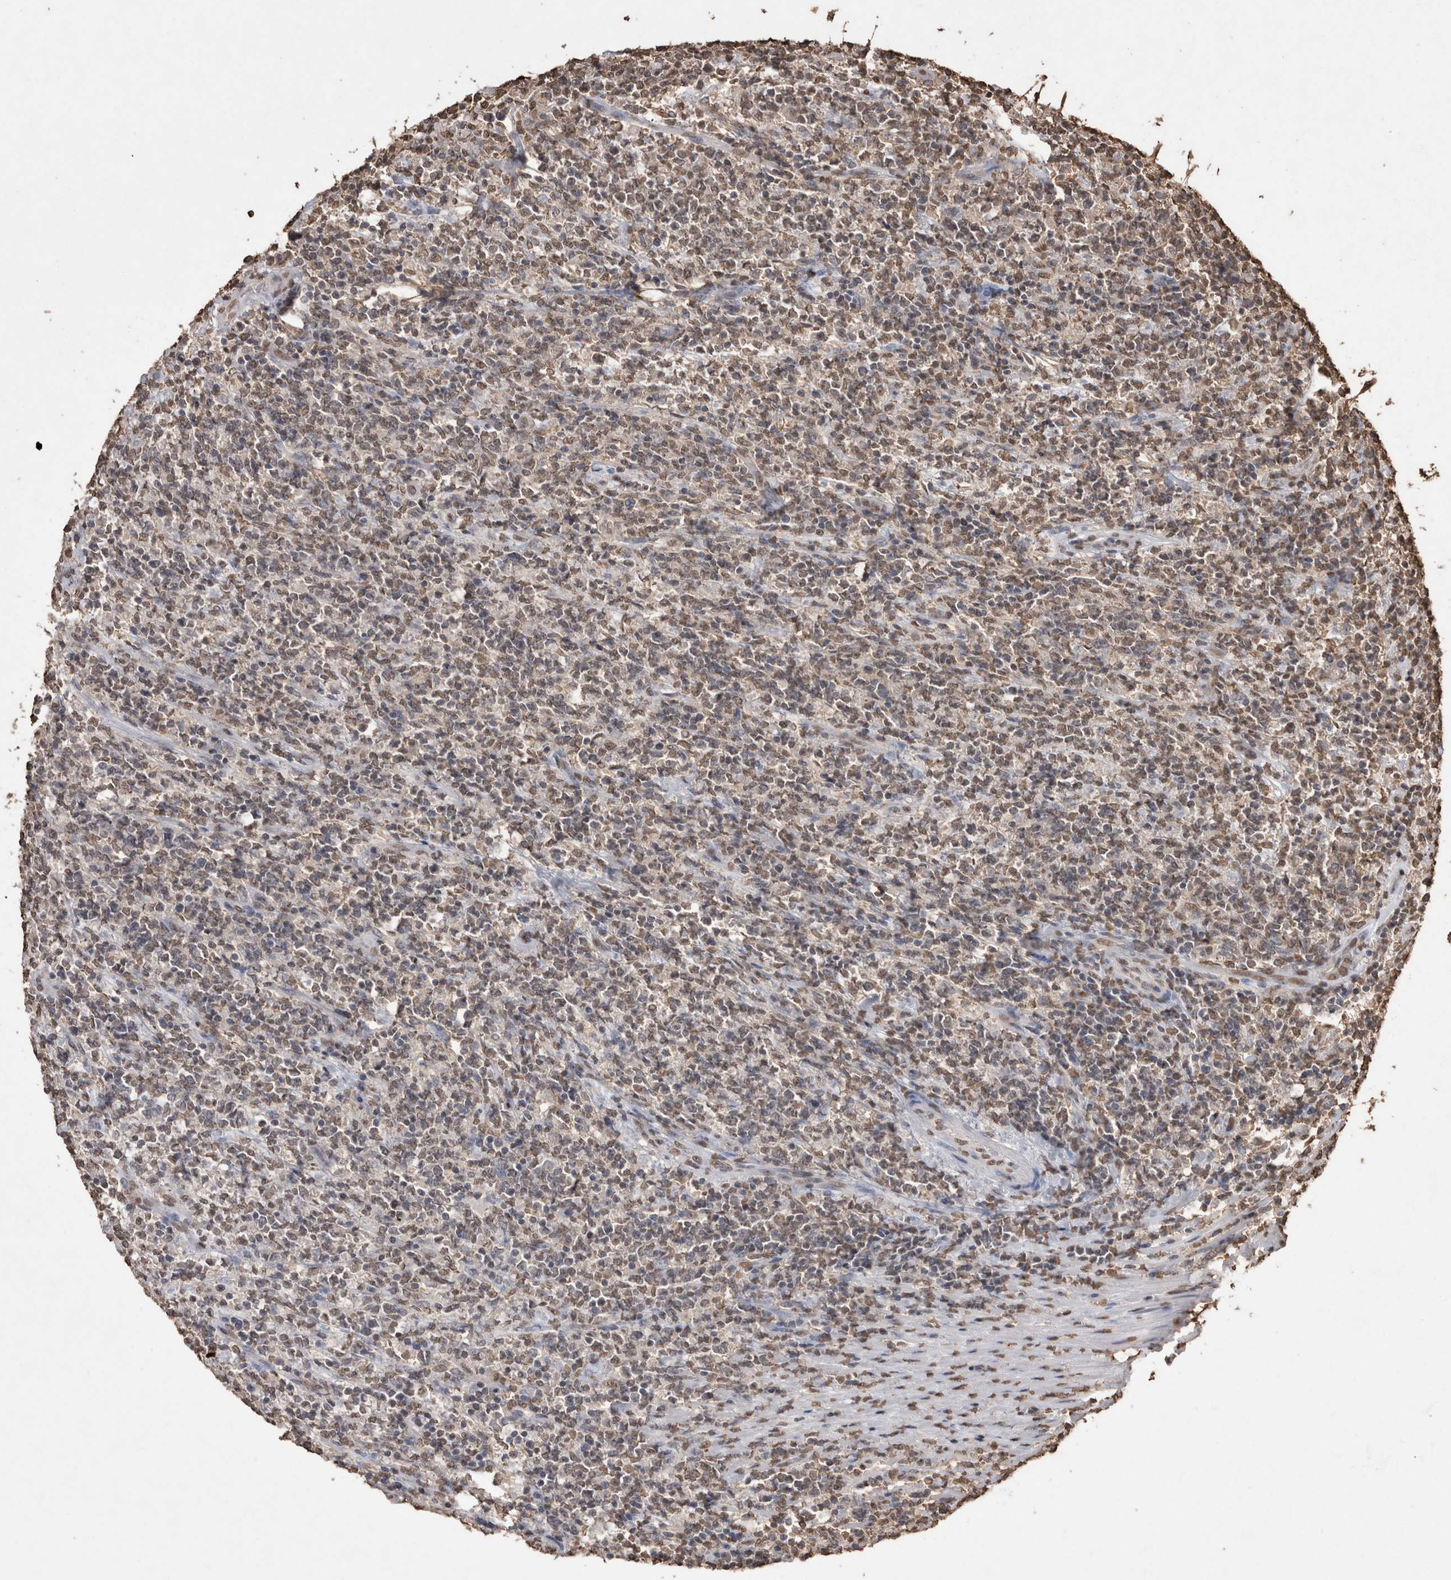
{"staining": {"intensity": "moderate", "quantity": ">75%", "location": "nuclear"}, "tissue": "lymphoma", "cell_type": "Tumor cells", "image_type": "cancer", "snomed": [{"axis": "morphology", "description": "Malignant lymphoma, non-Hodgkin's type, High grade"}, {"axis": "topography", "description": "Soft tissue"}], "caption": "This is a photomicrograph of immunohistochemistry staining of lymphoma, which shows moderate staining in the nuclear of tumor cells.", "gene": "POU5F1", "patient": {"sex": "male", "age": 18}}